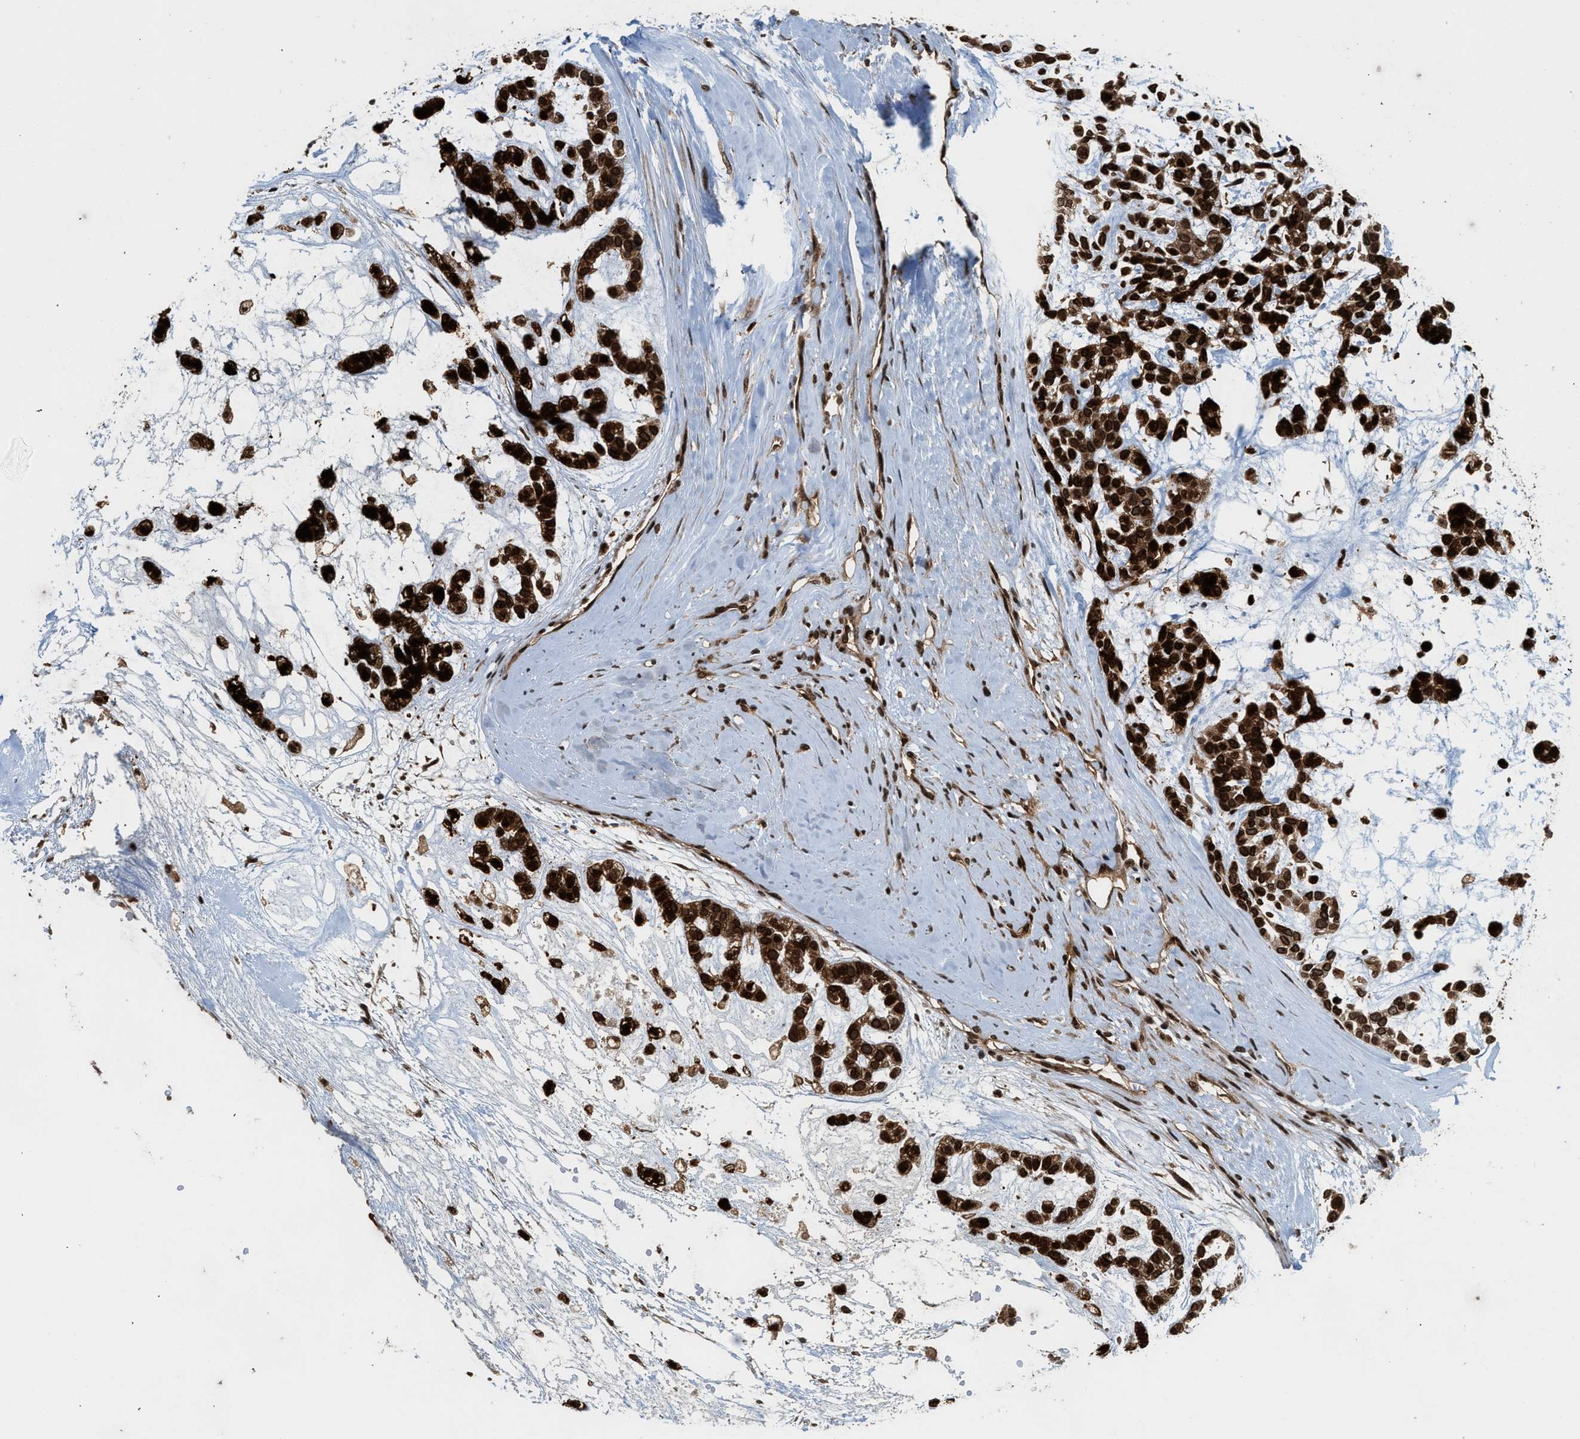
{"staining": {"intensity": "strong", "quantity": ">75%", "location": "cytoplasmic/membranous,nuclear"}, "tissue": "head and neck cancer", "cell_type": "Tumor cells", "image_type": "cancer", "snomed": [{"axis": "morphology", "description": "Adenocarcinoma, NOS"}, {"axis": "morphology", "description": "Adenoma, NOS"}, {"axis": "topography", "description": "Head-Neck"}], "caption": "IHC micrograph of head and neck adenocarcinoma stained for a protein (brown), which shows high levels of strong cytoplasmic/membranous and nuclear staining in about >75% of tumor cells.", "gene": "MDM2", "patient": {"sex": "female", "age": 55}}